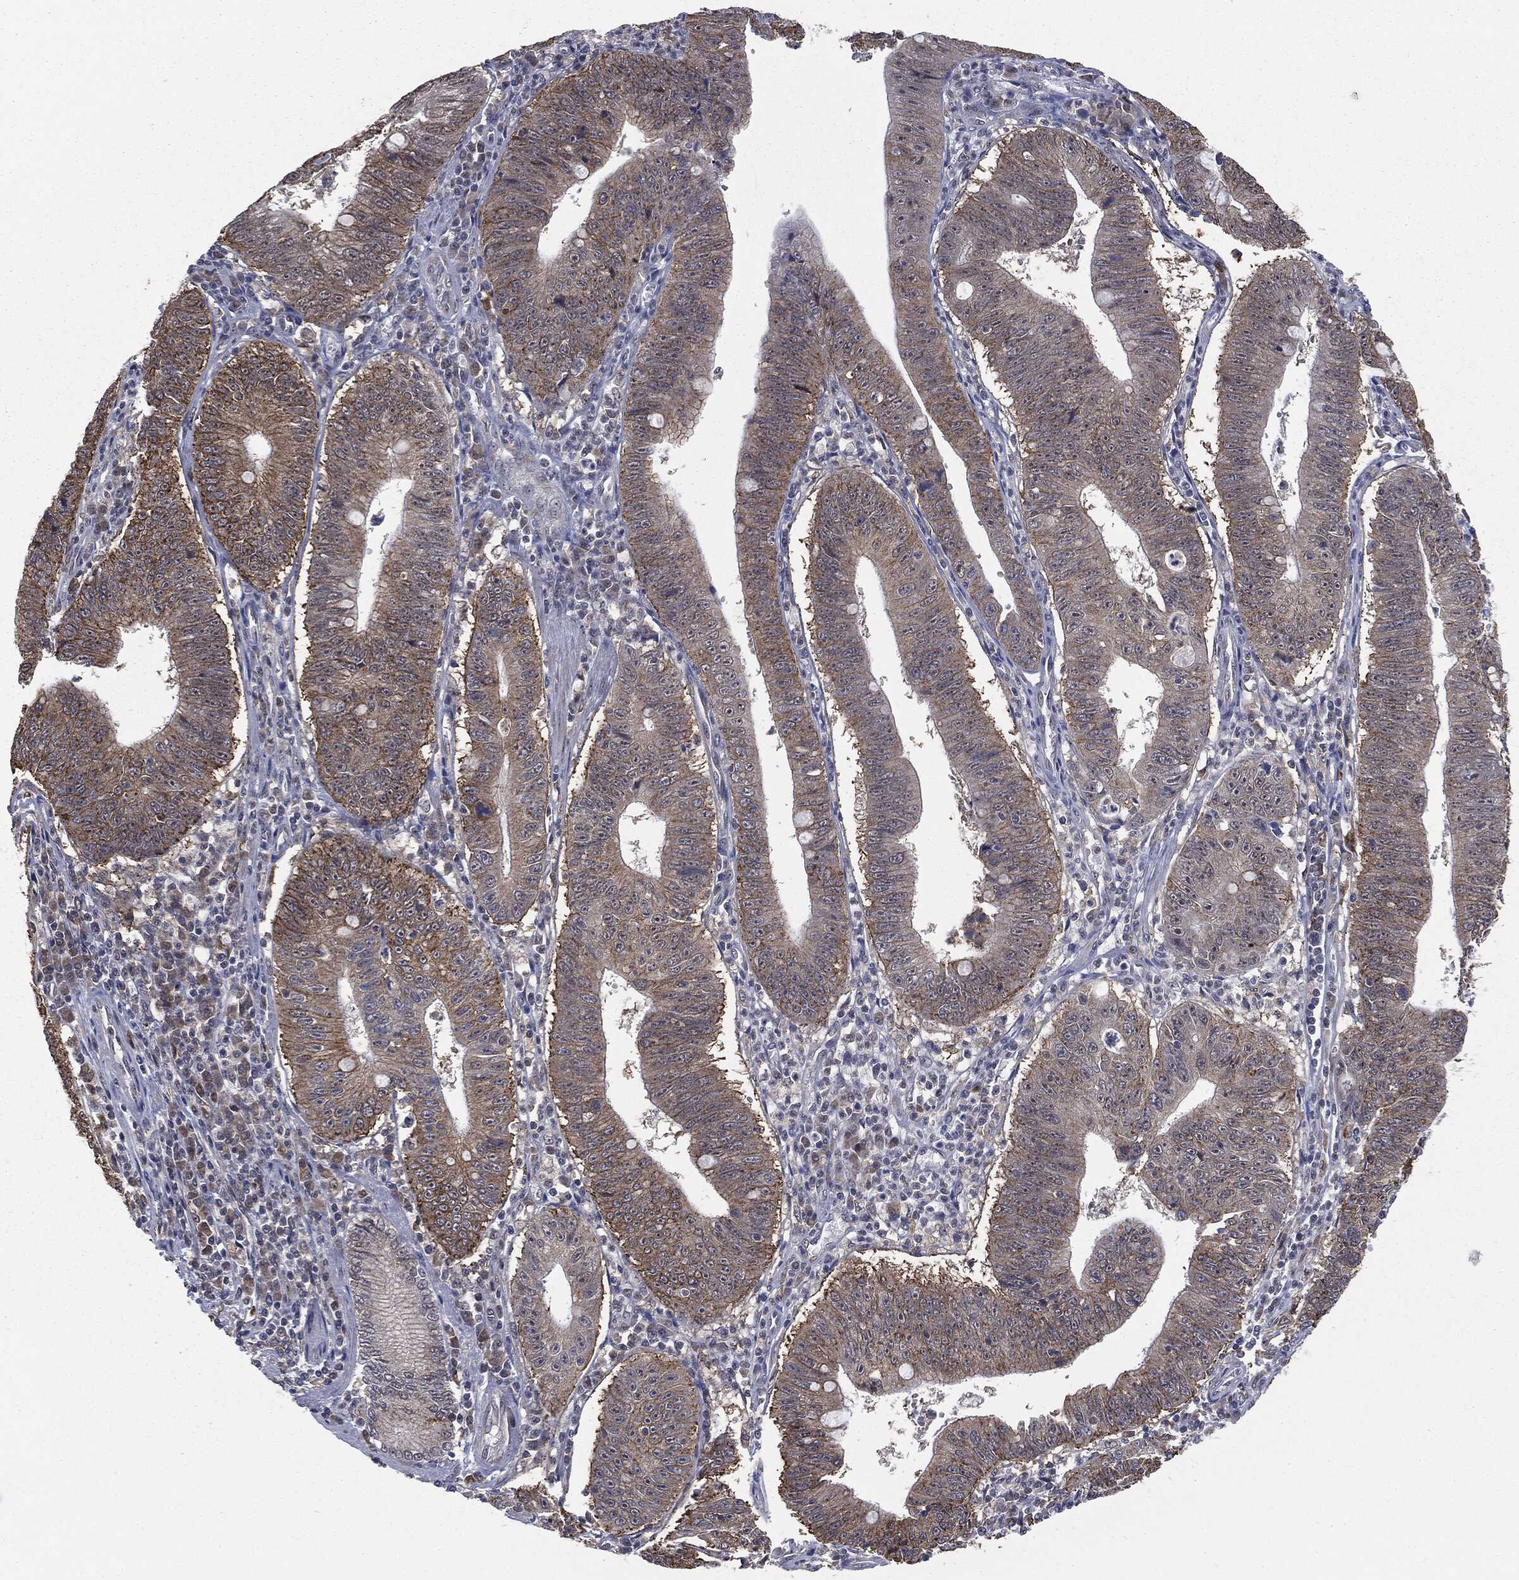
{"staining": {"intensity": "moderate", "quantity": "<25%", "location": "cytoplasmic/membranous"}, "tissue": "stomach cancer", "cell_type": "Tumor cells", "image_type": "cancer", "snomed": [{"axis": "morphology", "description": "Adenocarcinoma, NOS"}, {"axis": "topography", "description": "Stomach"}], "caption": "Tumor cells demonstrate moderate cytoplasmic/membranous expression in about <25% of cells in stomach adenocarcinoma.", "gene": "TRMT1L", "patient": {"sex": "male", "age": 59}}